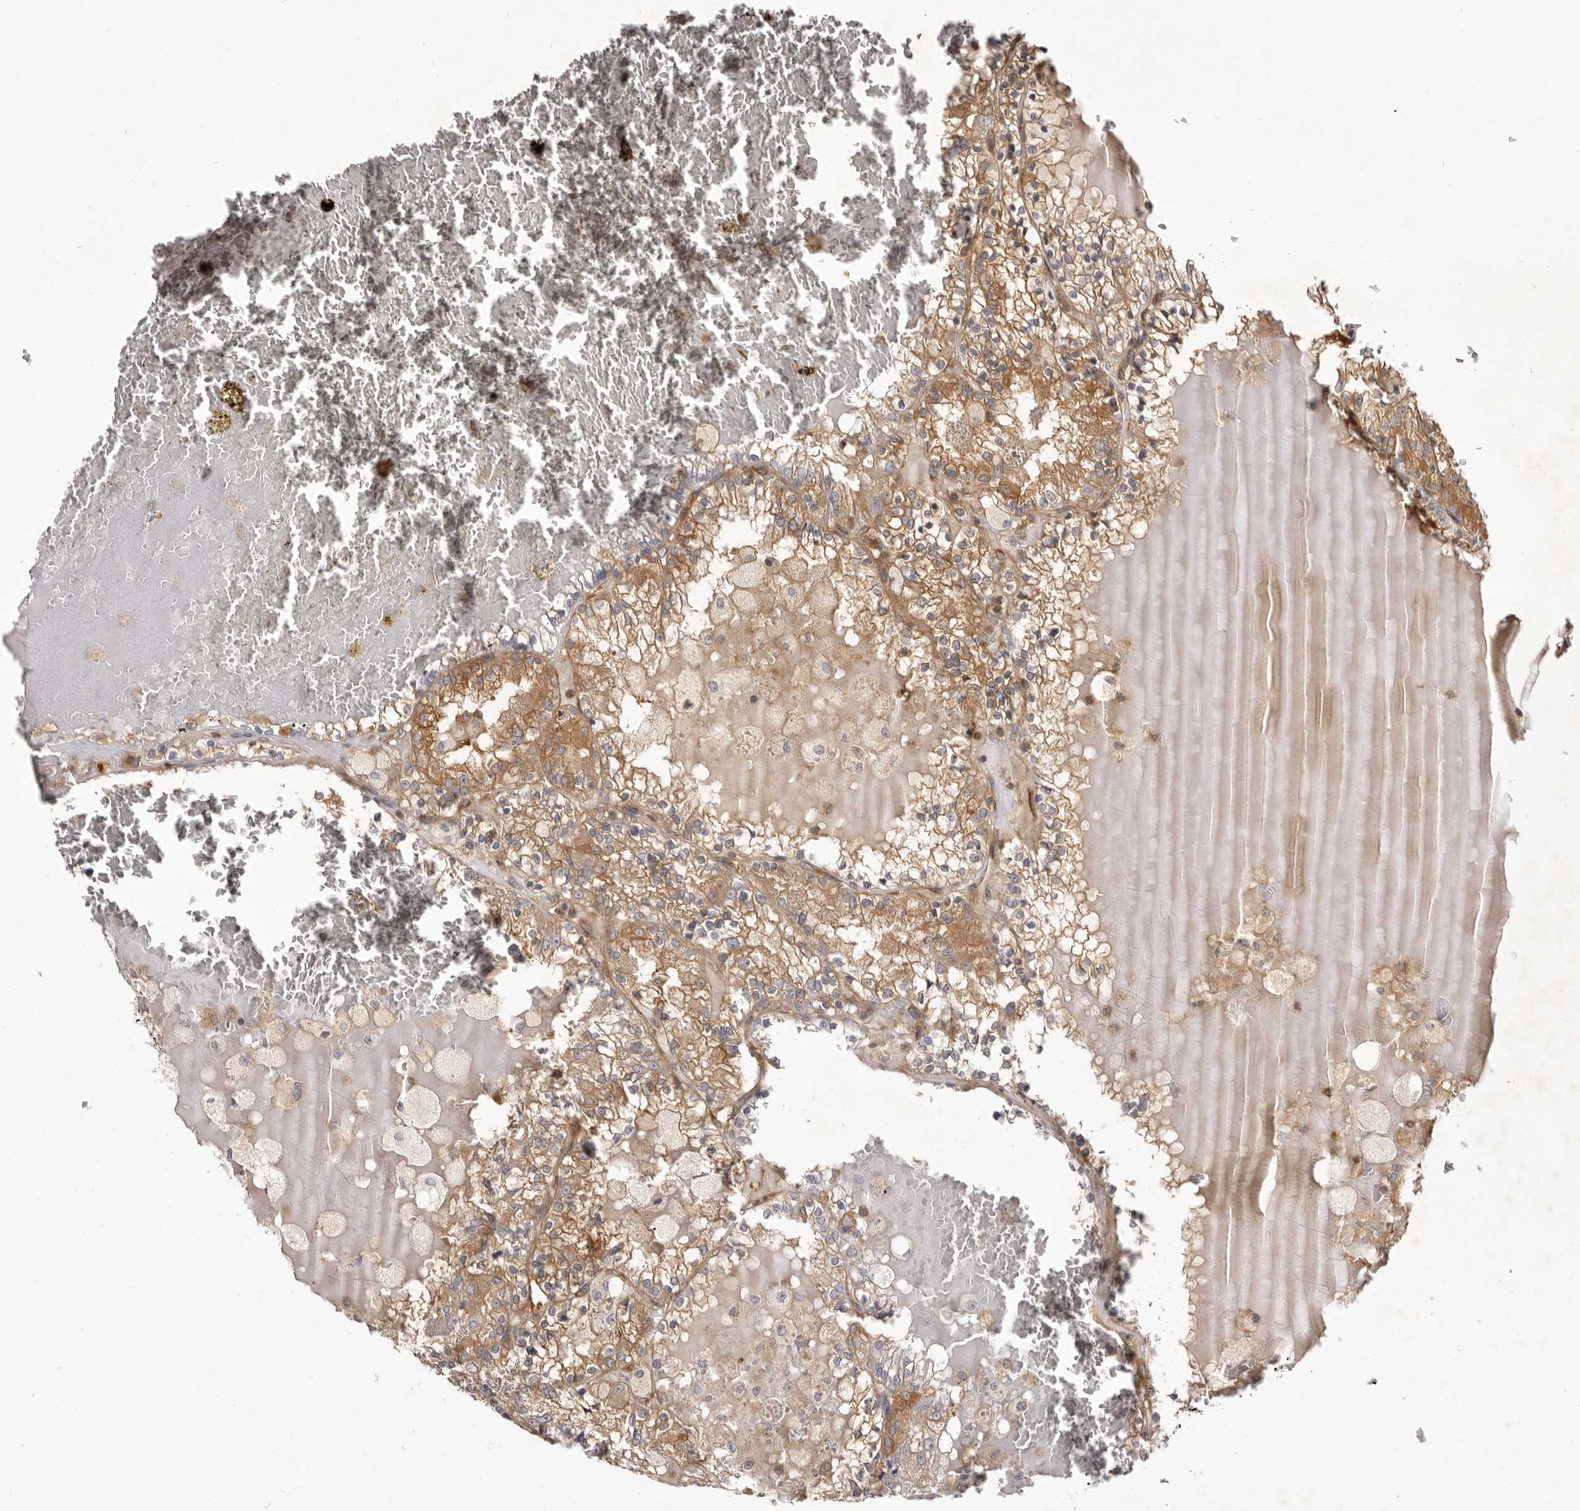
{"staining": {"intensity": "moderate", "quantity": ">75%", "location": "cytoplasmic/membranous"}, "tissue": "renal cancer", "cell_type": "Tumor cells", "image_type": "cancer", "snomed": [{"axis": "morphology", "description": "Adenocarcinoma, NOS"}, {"axis": "topography", "description": "Kidney"}], "caption": "The photomicrograph shows a brown stain indicating the presence of a protein in the cytoplasmic/membranous of tumor cells in renal cancer (adenocarcinoma).", "gene": "ADAMTS20", "patient": {"sex": "female", "age": 56}}